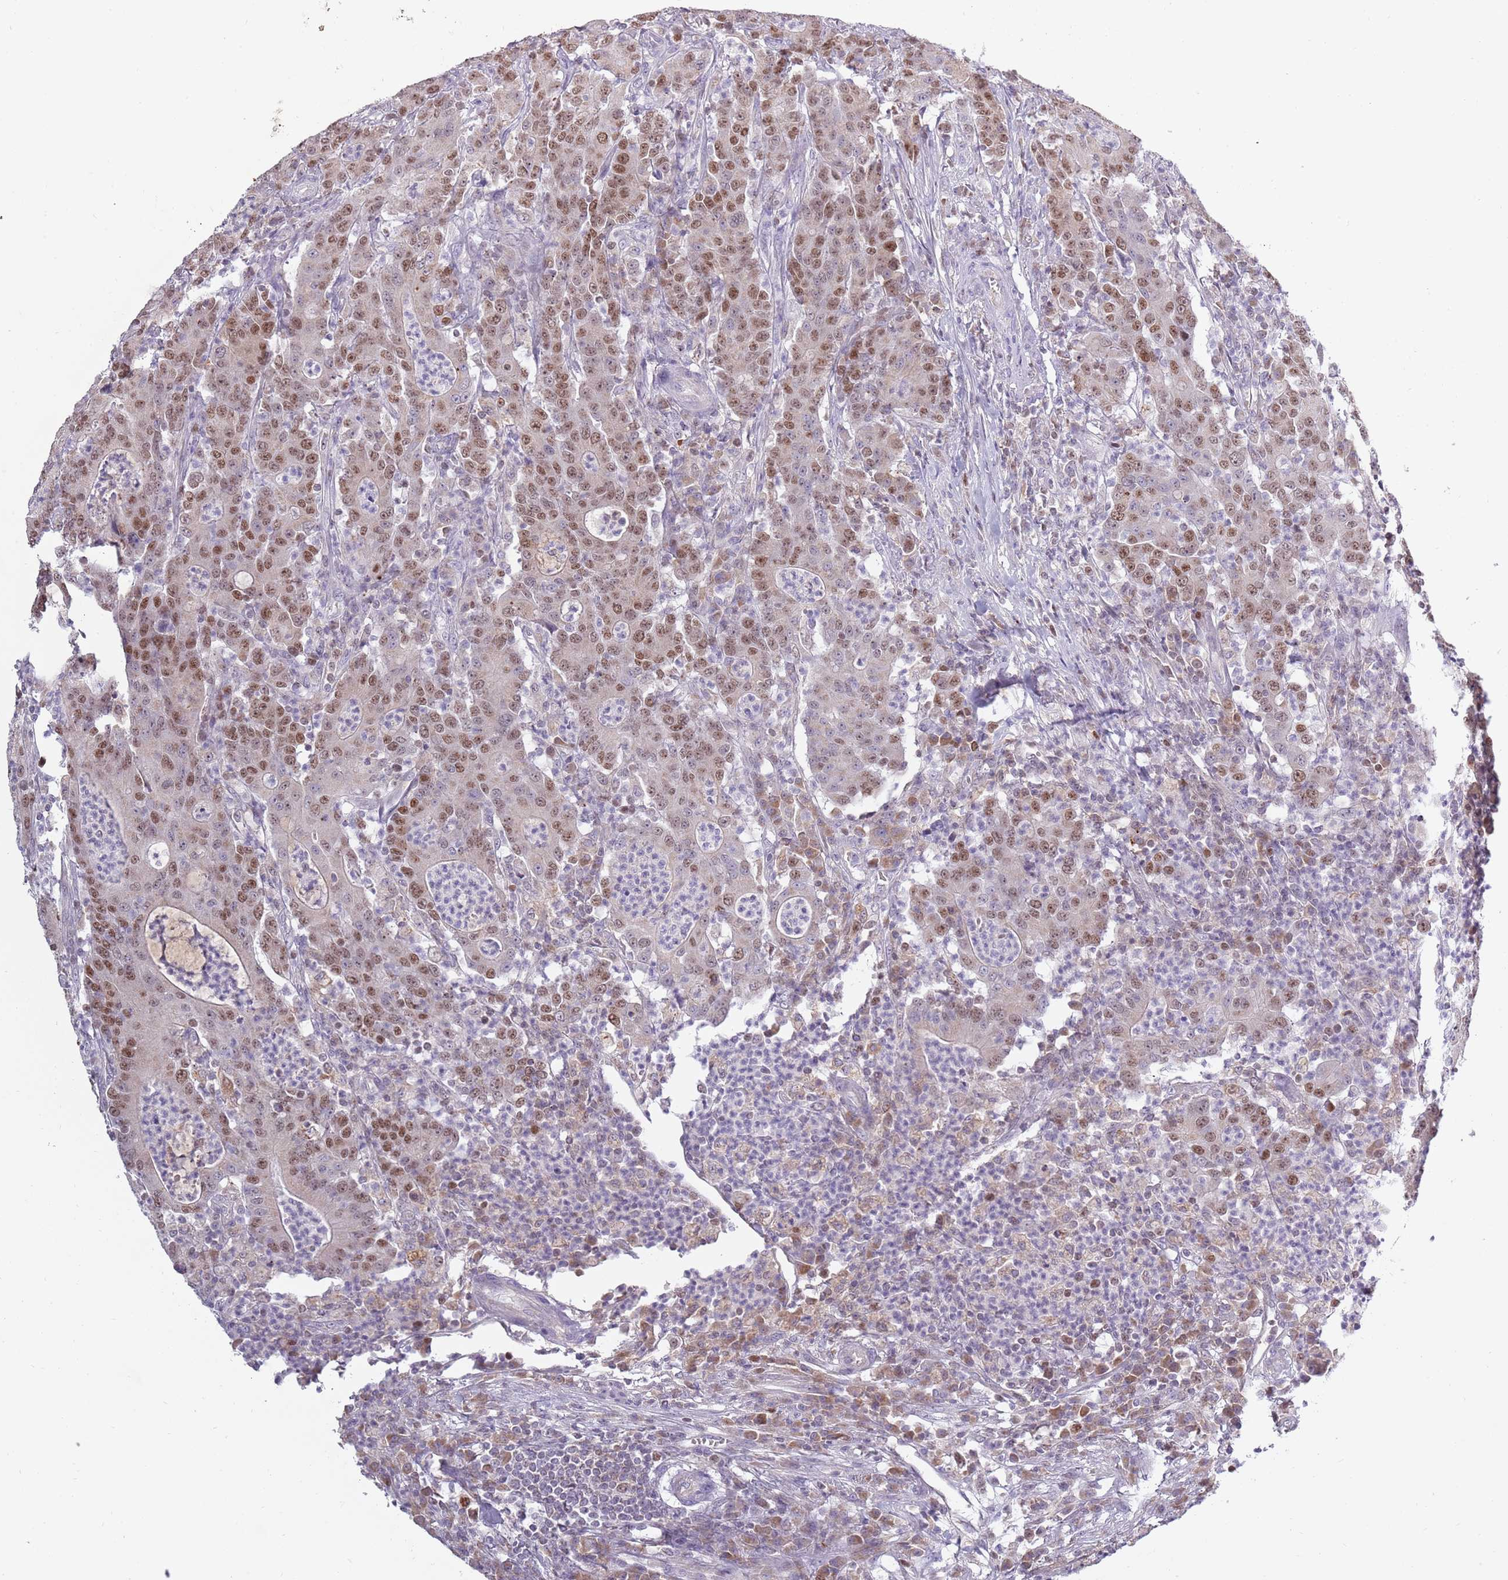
{"staining": {"intensity": "moderate", "quantity": ">75%", "location": "nuclear"}, "tissue": "colorectal cancer", "cell_type": "Tumor cells", "image_type": "cancer", "snomed": [{"axis": "morphology", "description": "Adenocarcinoma, NOS"}, {"axis": "topography", "description": "Colon"}], "caption": "Immunohistochemistry (DAB) staining of human colorectal cancer (adenocarcinoma) displays moderate nuclear protein staining in approximately >75% of tumor cells. Nuclei are stained in blue.", "gene": "SYS1", "patient": {"sex": "male", "age": 83}}